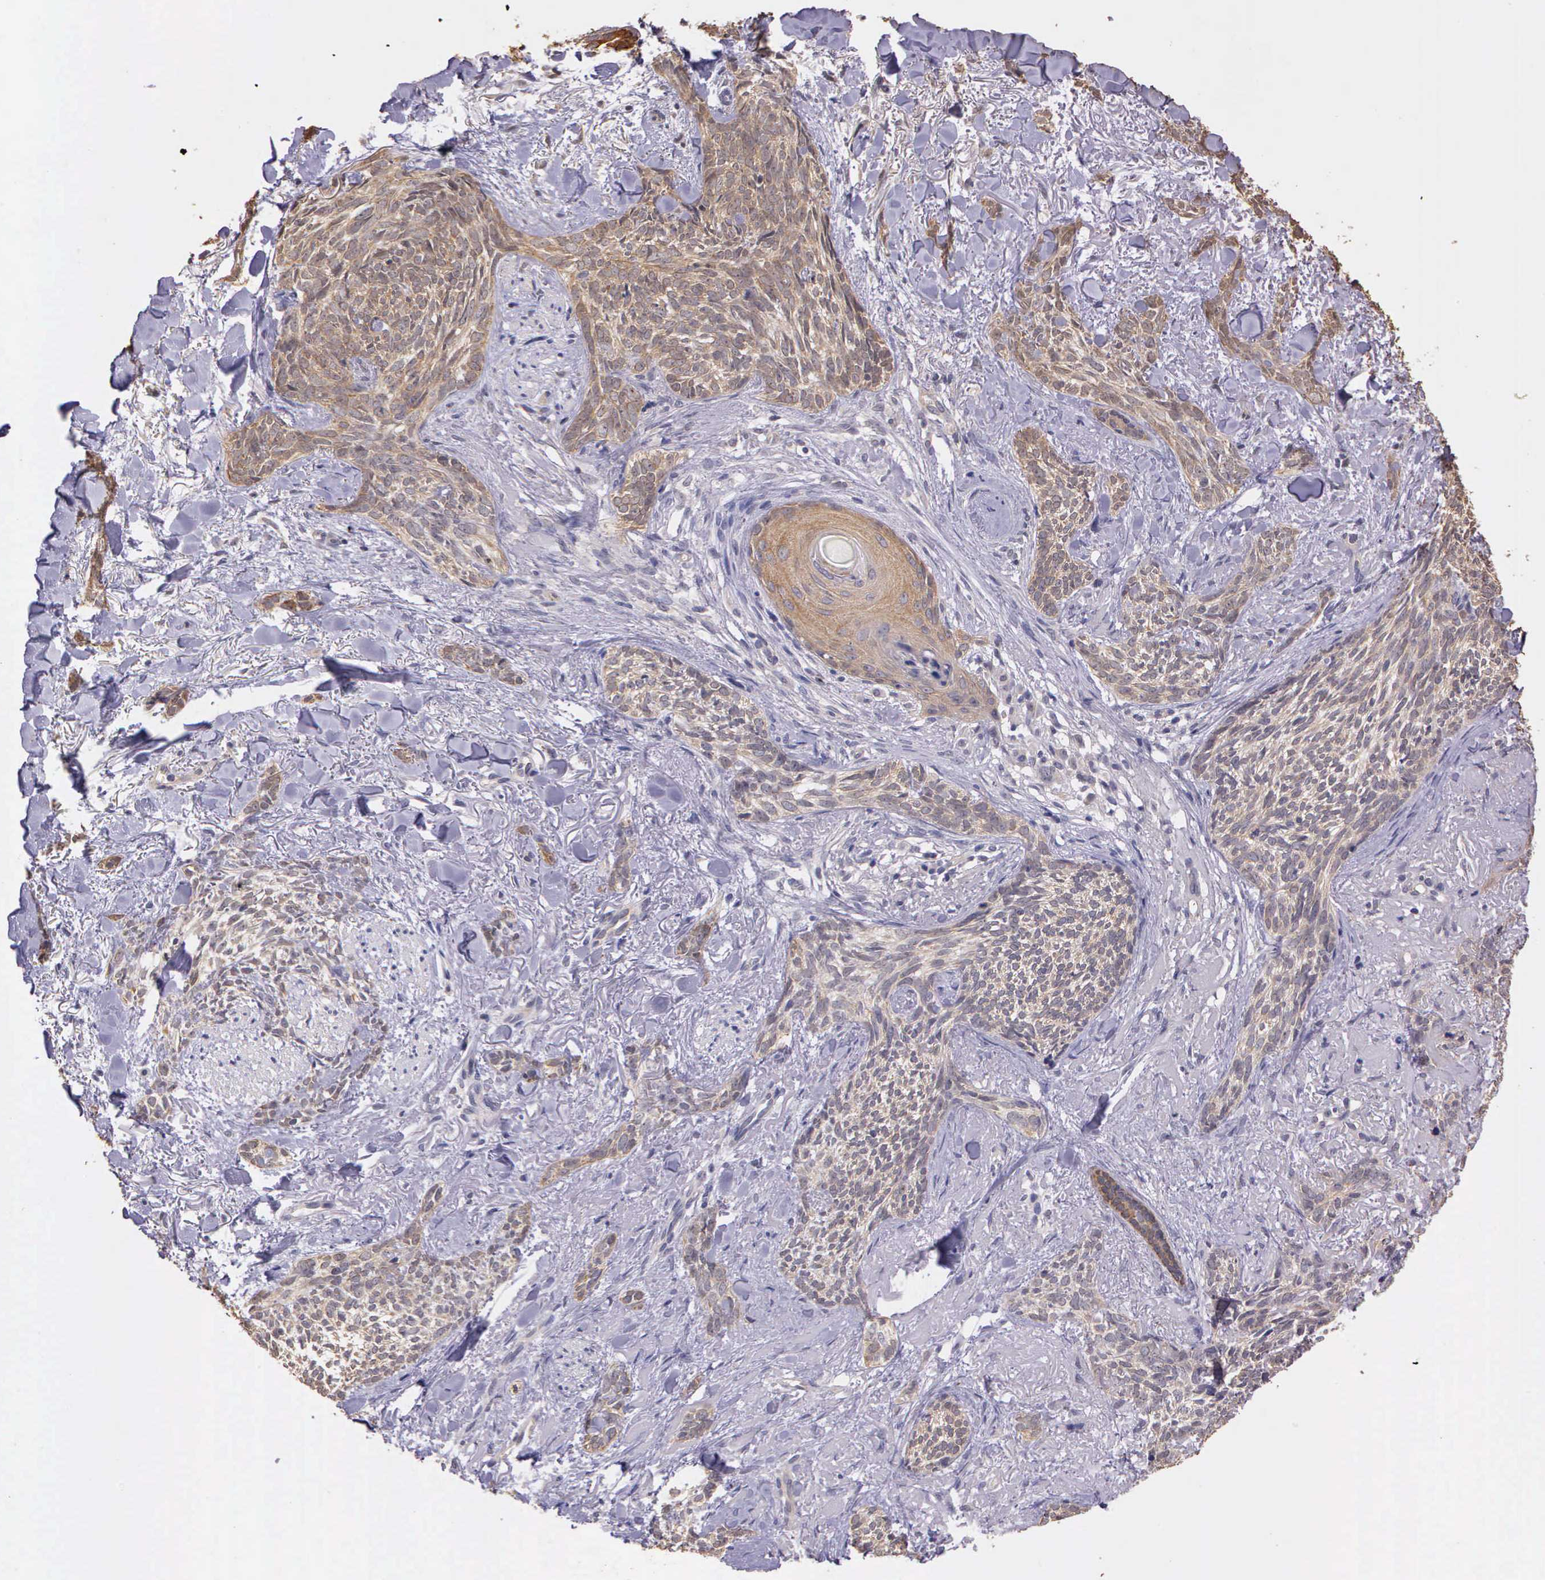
{"staining": {"intensity": "weak", "quantity": ">75%", "location": "cytoplasmic/membranous"}, "tissue": "skin cancer", "cell_type": "Tumor cells", "image_type": "cancer", "snomed": [{"axis": "morphology", "description": "Basal cell carcinoma"}, {"axis": "topography", "description": "Skin"}], "caption": "Protein staining by immunohistochemistry exhibits weak cytoplasmic/membranous expression in about >75% of tumor cells in skin basal cell carcinoma.", "gene": "IGBP1", "patient": {"sex": "female", "age": 81}}